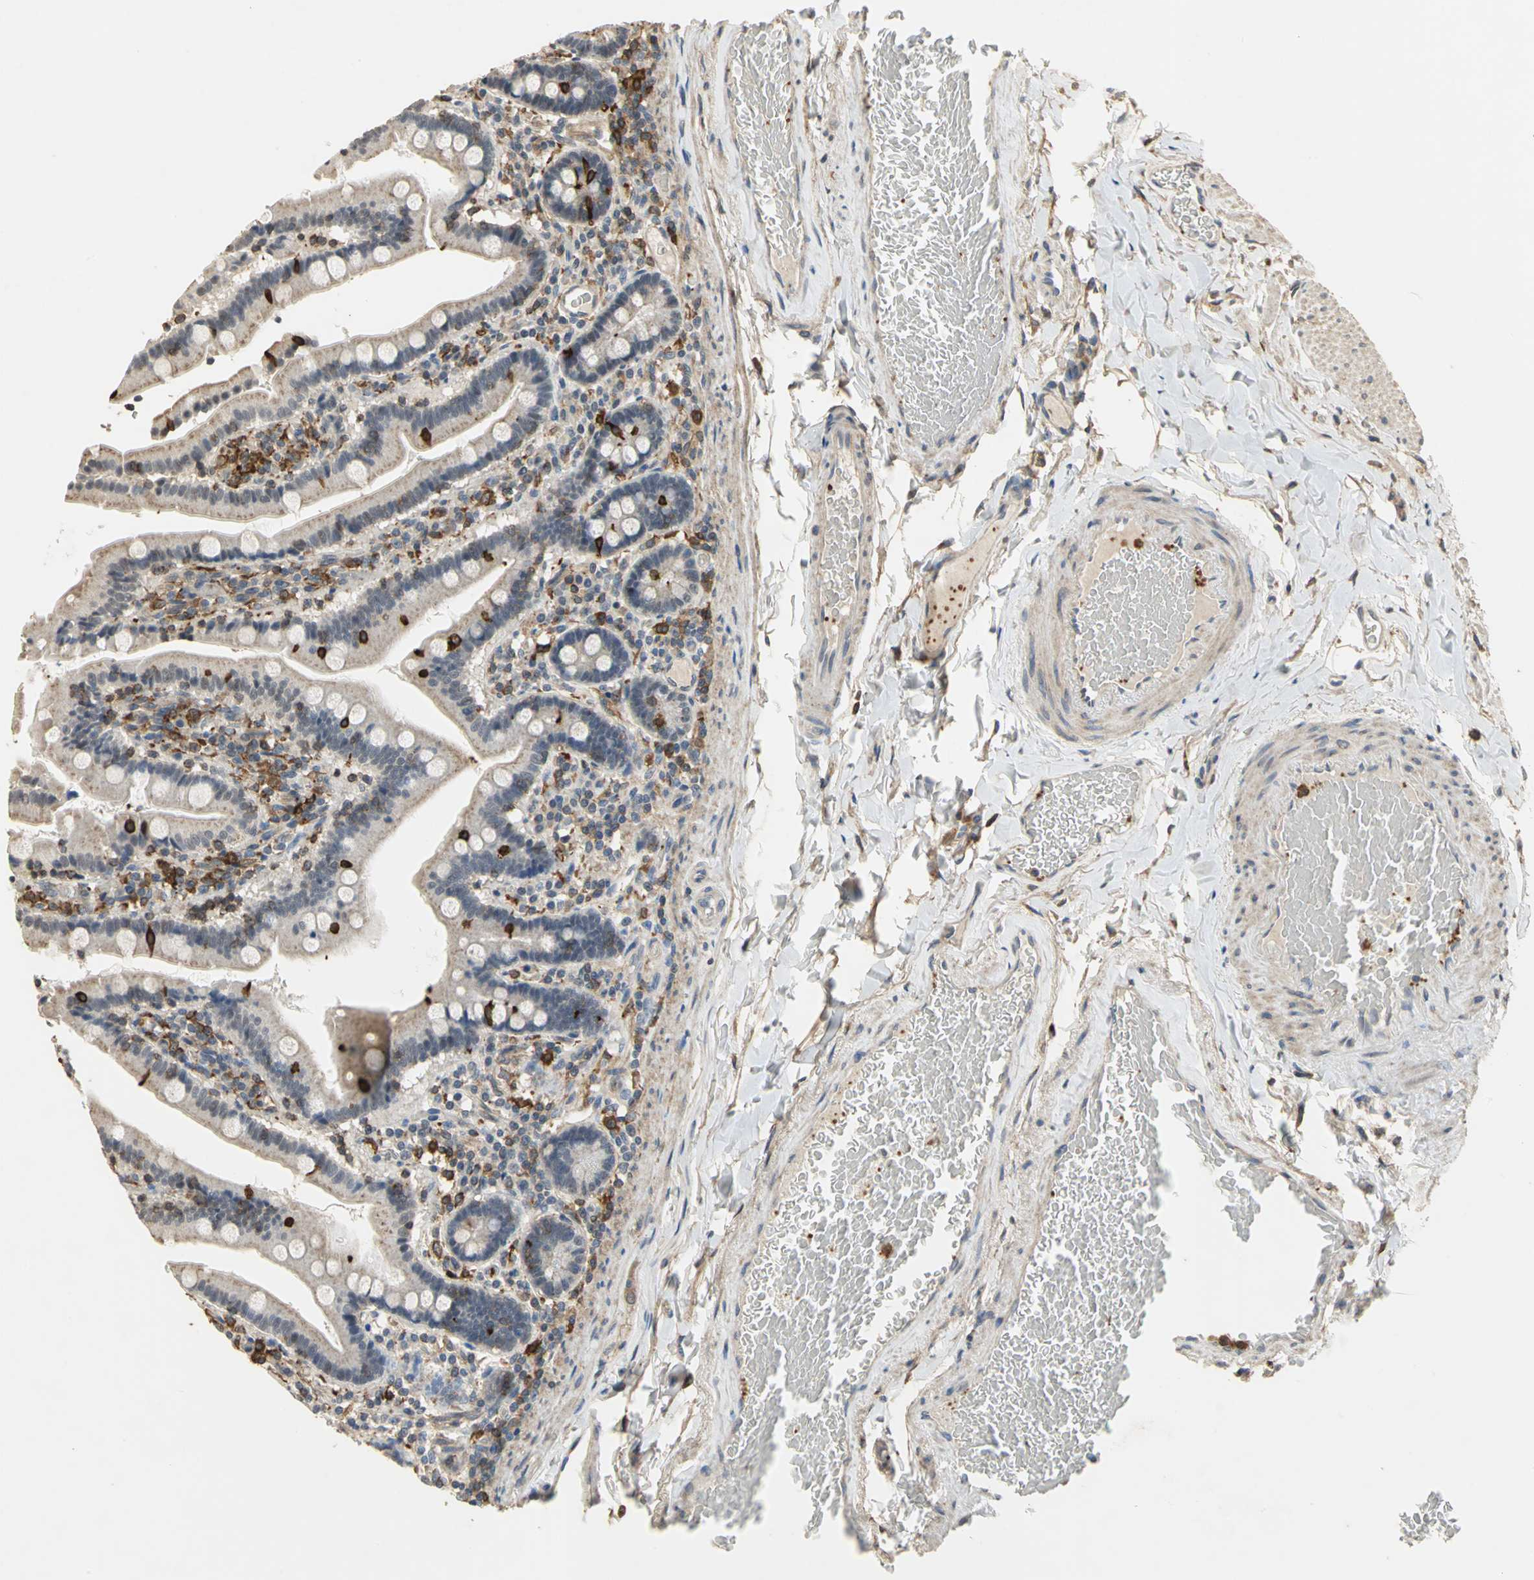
{"staining": {"intensity": "negative", "quantity": "none", "location": "none"}, "tissue": "duodenum", "cell_type": "Glandular cells", "image_type": "normal", "snomed": [{"axis": "morphology", "description": "Normal tissue, NOS"}, {"axis": "topography", "description": "Duodenum"}], "caption": "A histopathology image of duodenum stained for a protein reveals no brown staining in glandular cells.", "gene": "SKAP2", "patient": {"sex": "female", "age": 53}}